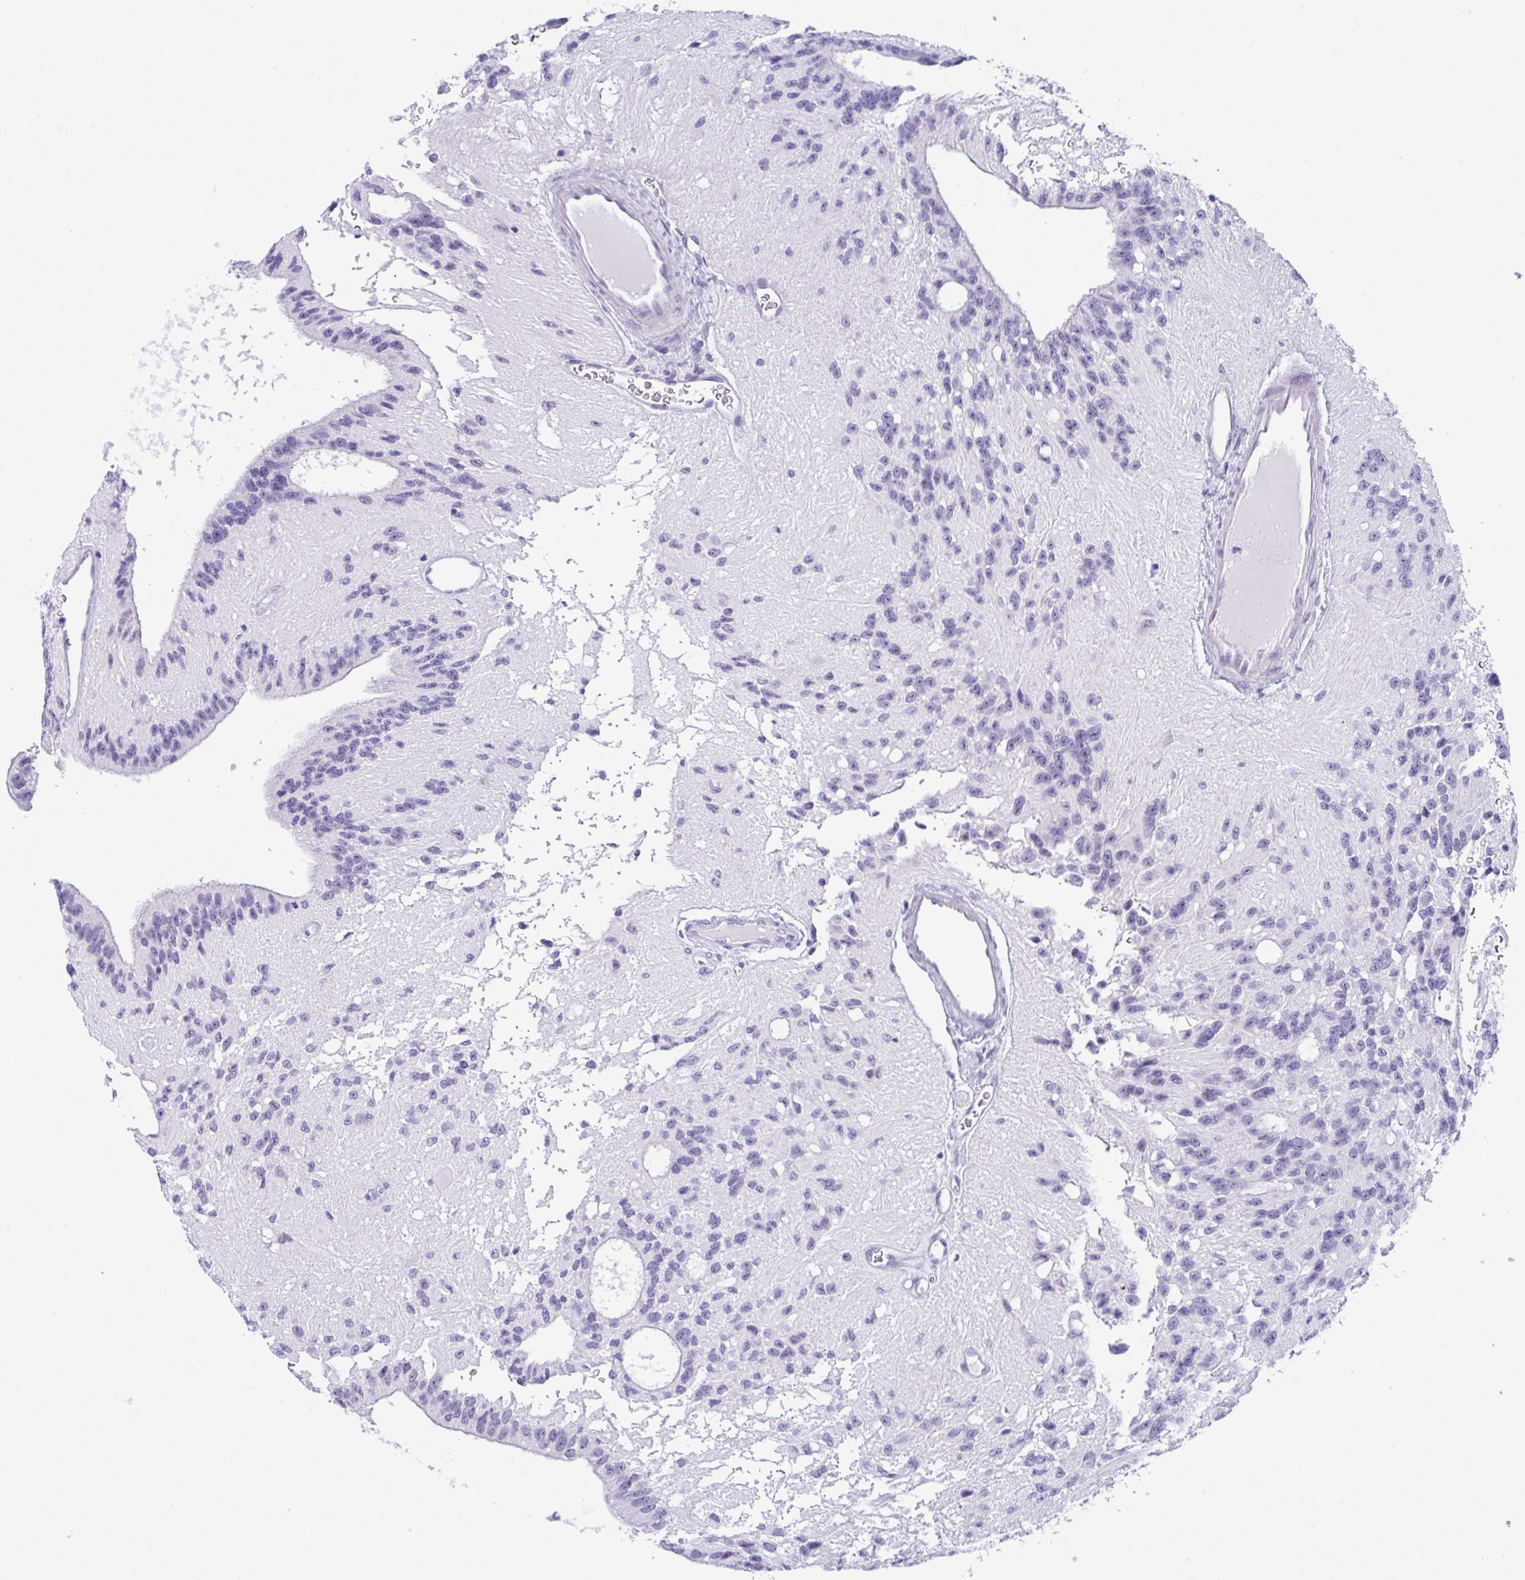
{"staining": {"intensity": "negative", "quantity": "none", "location": "none"}, "tissue": "glioma", "cell_type": "Tumor cells", "image_type": "cancer", "snomed": [{"axis": "morphology", "description": "Glioma, malignant, Low grade"}, {"axis": "topography", "description": "Brain"}], "caption": "The histopathology image exhibits no staining of tumor cells in malignant glioma (low-grade).", "gene": "YBX2", "patient": {"sex": "male", "age": 31}}